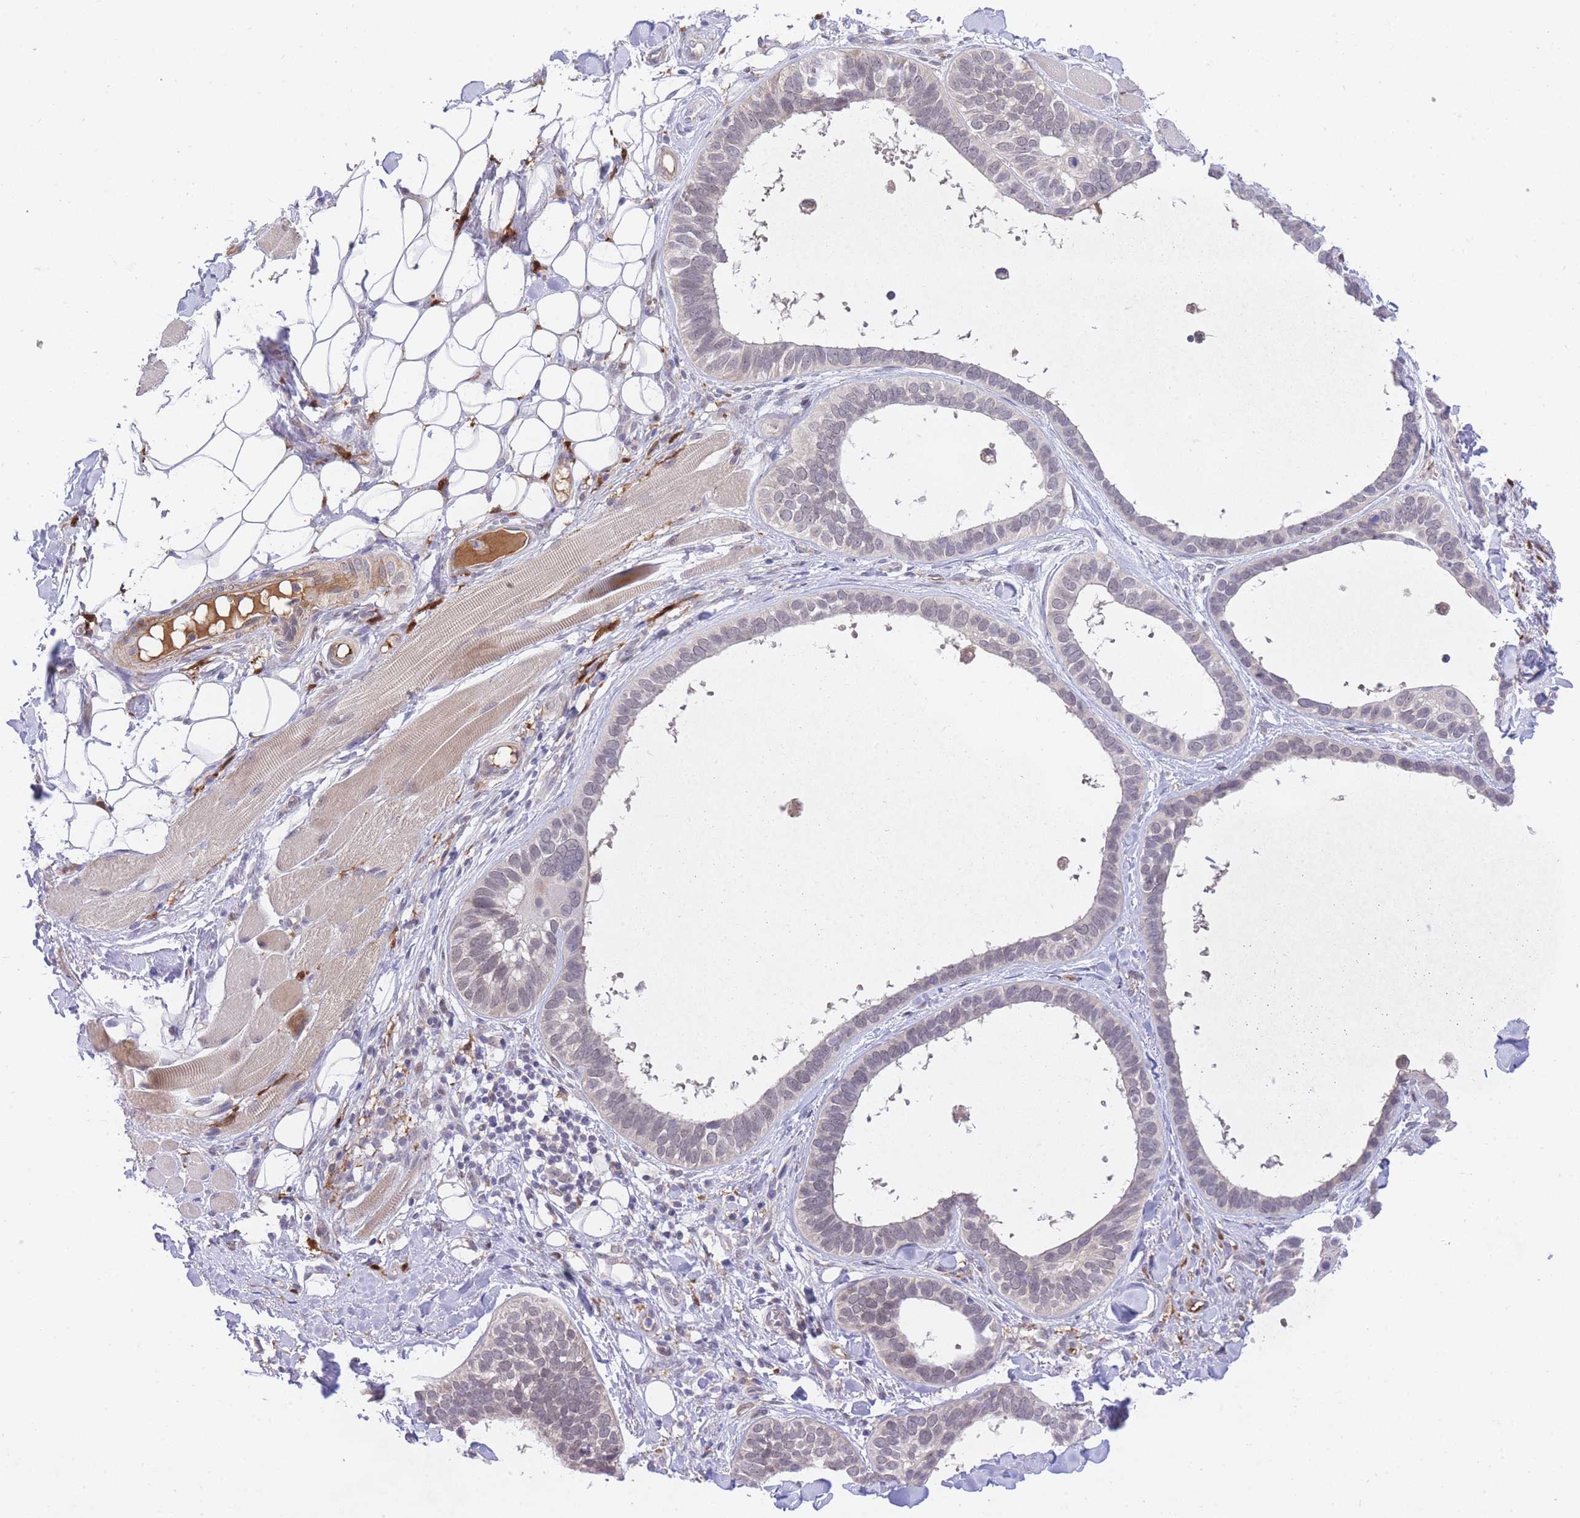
{"staining": {"intensity": "negative", "quantity": "none", "location": "none"}, "tissue": "skin cancer", "cell_type": "Tumor cells", "image_type": "cancer", "snomed": [{"axis": "morphology", "description": "Basal cell carcinoma"}, {"axis": "topography", "description": "Skin"}], "caption": "A photomicrograph of skin cancer (basal cell carcinoma) stained for a protein shows no brown staining in tumor cells. The staining was performed using DAB (3,3'-diaminobenzidine) to visualize the protein expression in brown, while the nuclei were stained in blue with hematoxylin (Magnification: 20x).", "gene": "SLC25A33", "patient": {"sex": "male", "age": 62}}